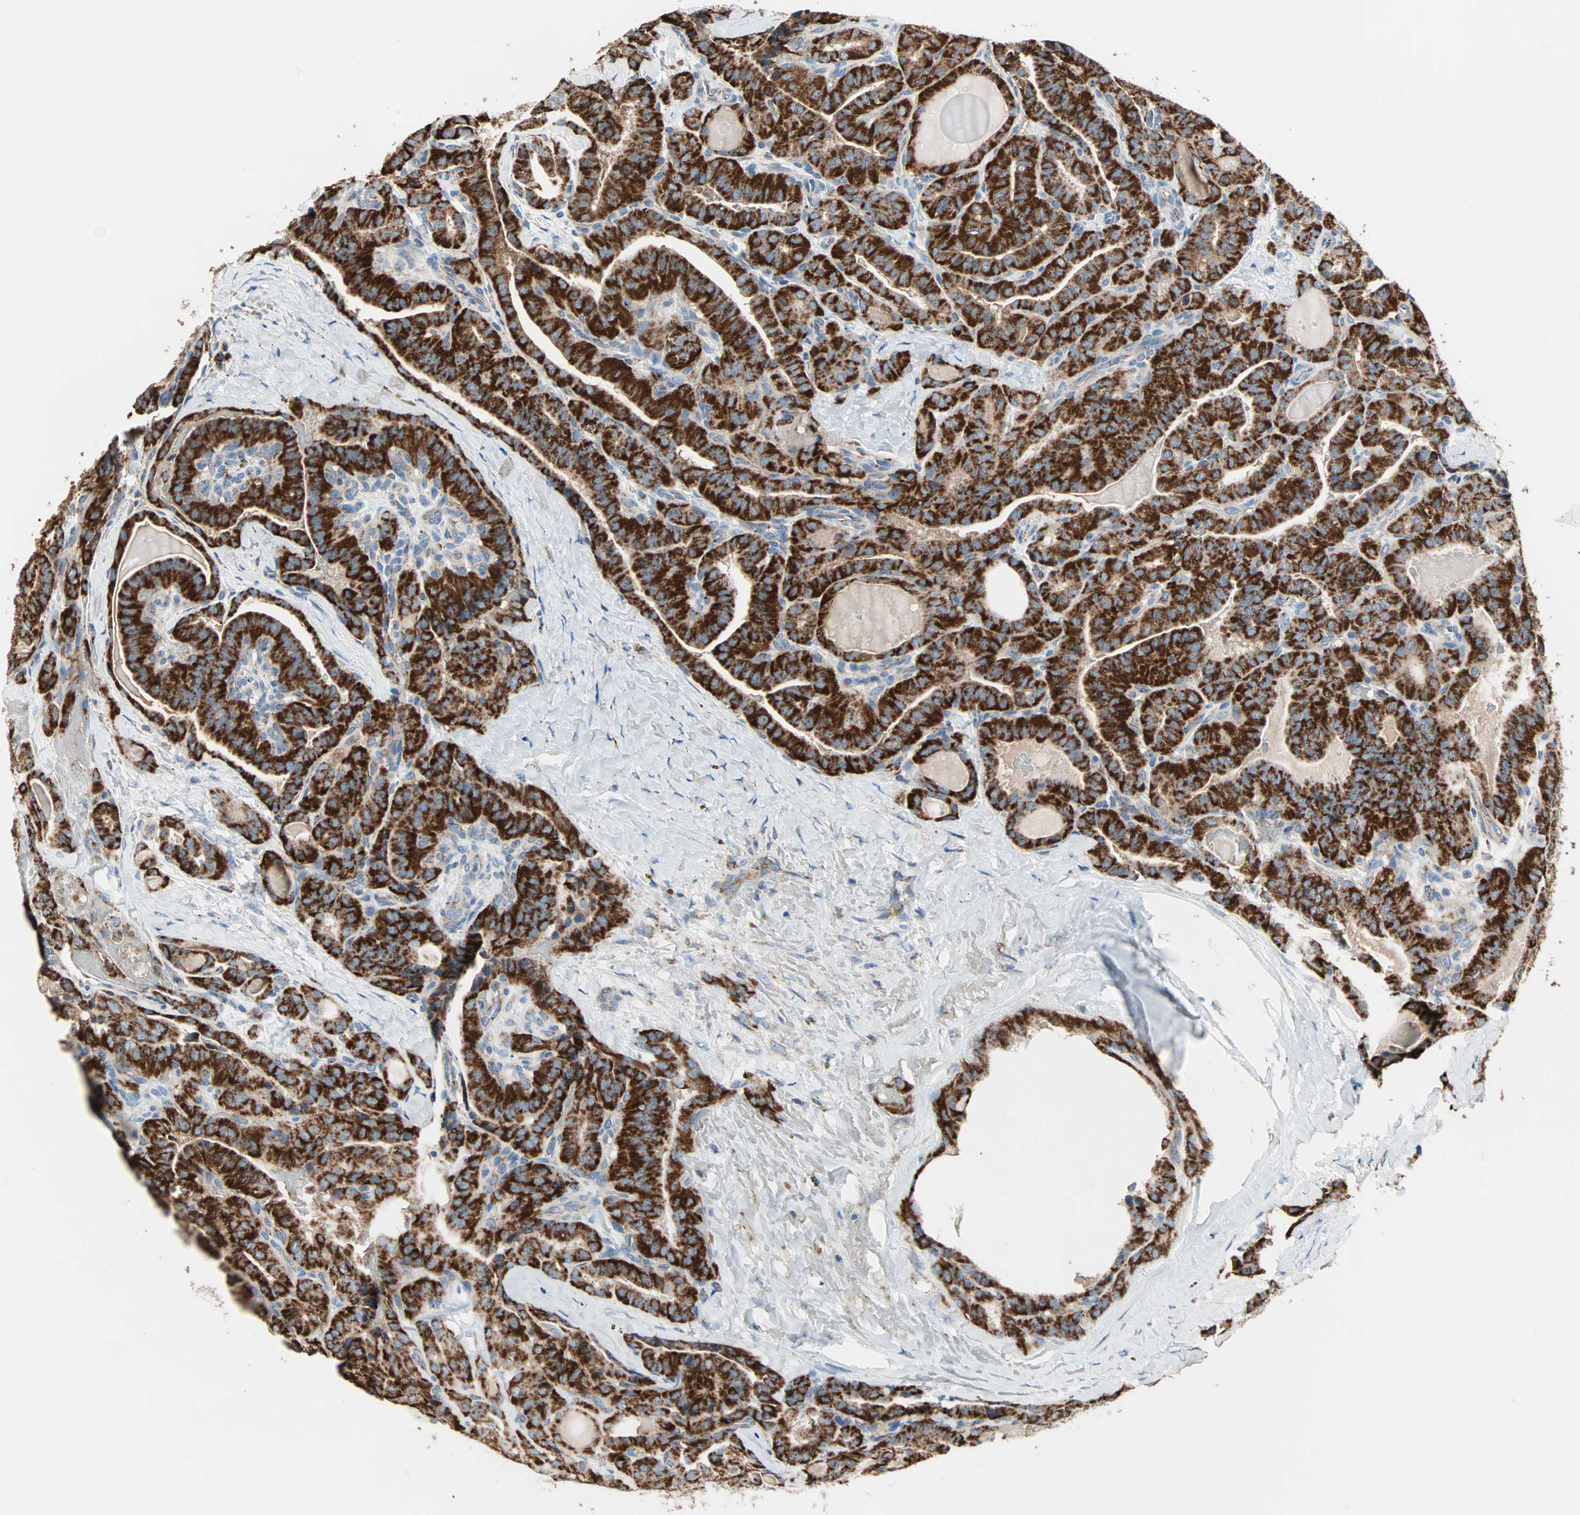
{"staining": {"intensity": "strong", "quantity": ">75%", "location": "cytoplasmic/membranous"}, "tissue": "thyroid cancer", "cell_type": "Tumor cells", "image_type": "cancer", "snomed": [{"axis": "morphology", "description": "Papillary adenocarcinoma, NOS"}, {"axis": "topography", "description": "Thyroid gland"}], "caption": "High-magnification brightfield microscopy of thyroid papillary adenocarcinoma stained with DAB (brown) and counterstained with hematoxylin (blue). tumor cells exhibit strong cytoplasmic/membranous staining is identified in approximately>75% of cells.", "gene": "TST", "patient": {"sex": "male", "age": 77}}